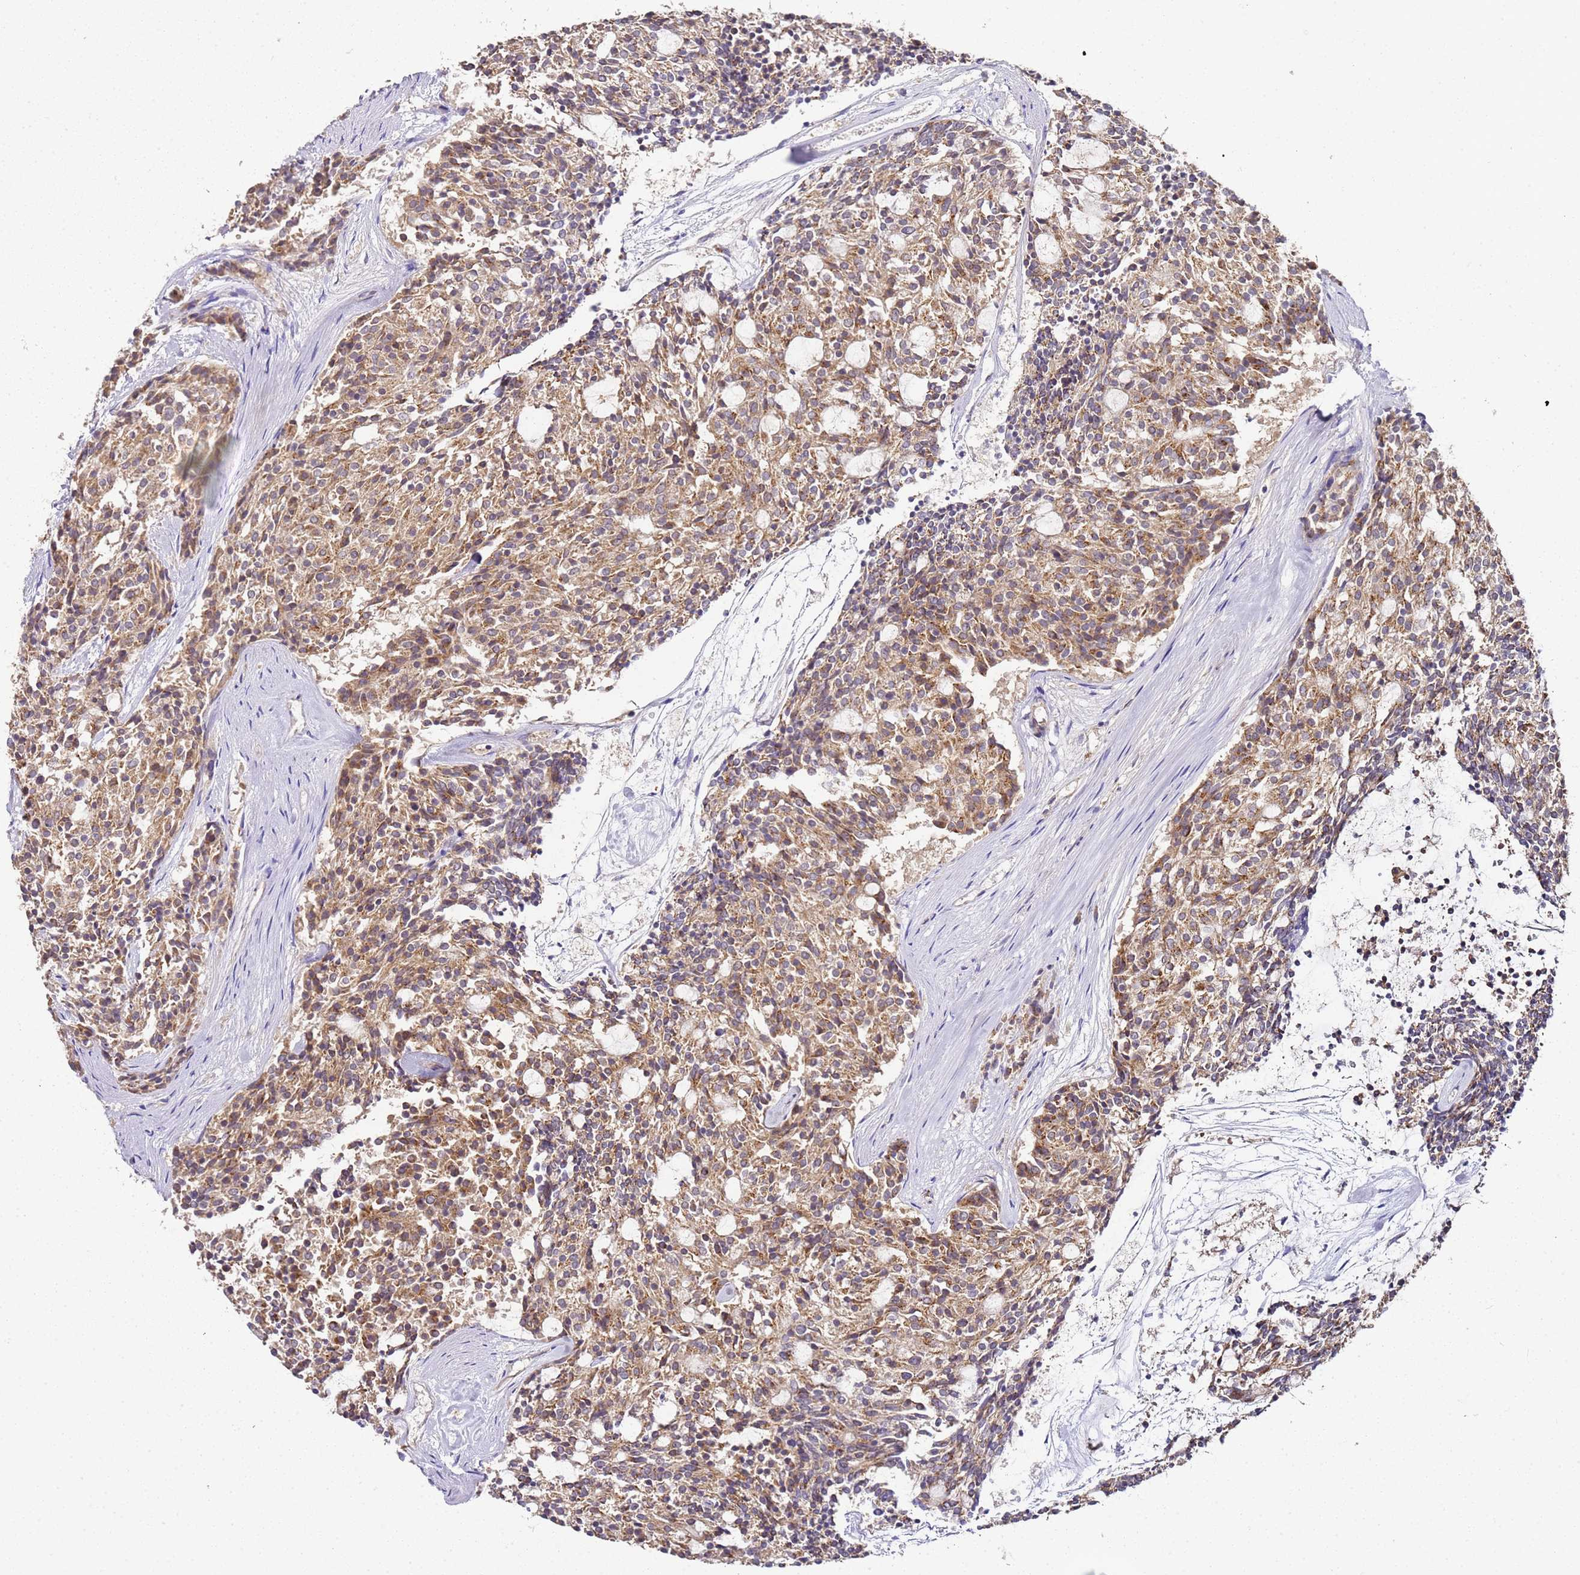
{"staining": {"intensity": "moderate", "quantity": ">75%", "location": "cytoplasmic/membranous"}, "tissue": "carcinoid", "cell_type": "Tumor cells", "image_type": "cancer", "snomed": [{"axis": "morphology", "description": "Carcinoid, malignant, NOS"}, {"axis": "topography", "description": "Pancreas"}], "caption": "Protein expression analysis of human malignant carcinoid reveals moderate cytoplasmic/membranous expression in approximately >75% of tumor cells.", "gene": "MRPL49", "patient": {"sex": "female", "age": 54}}